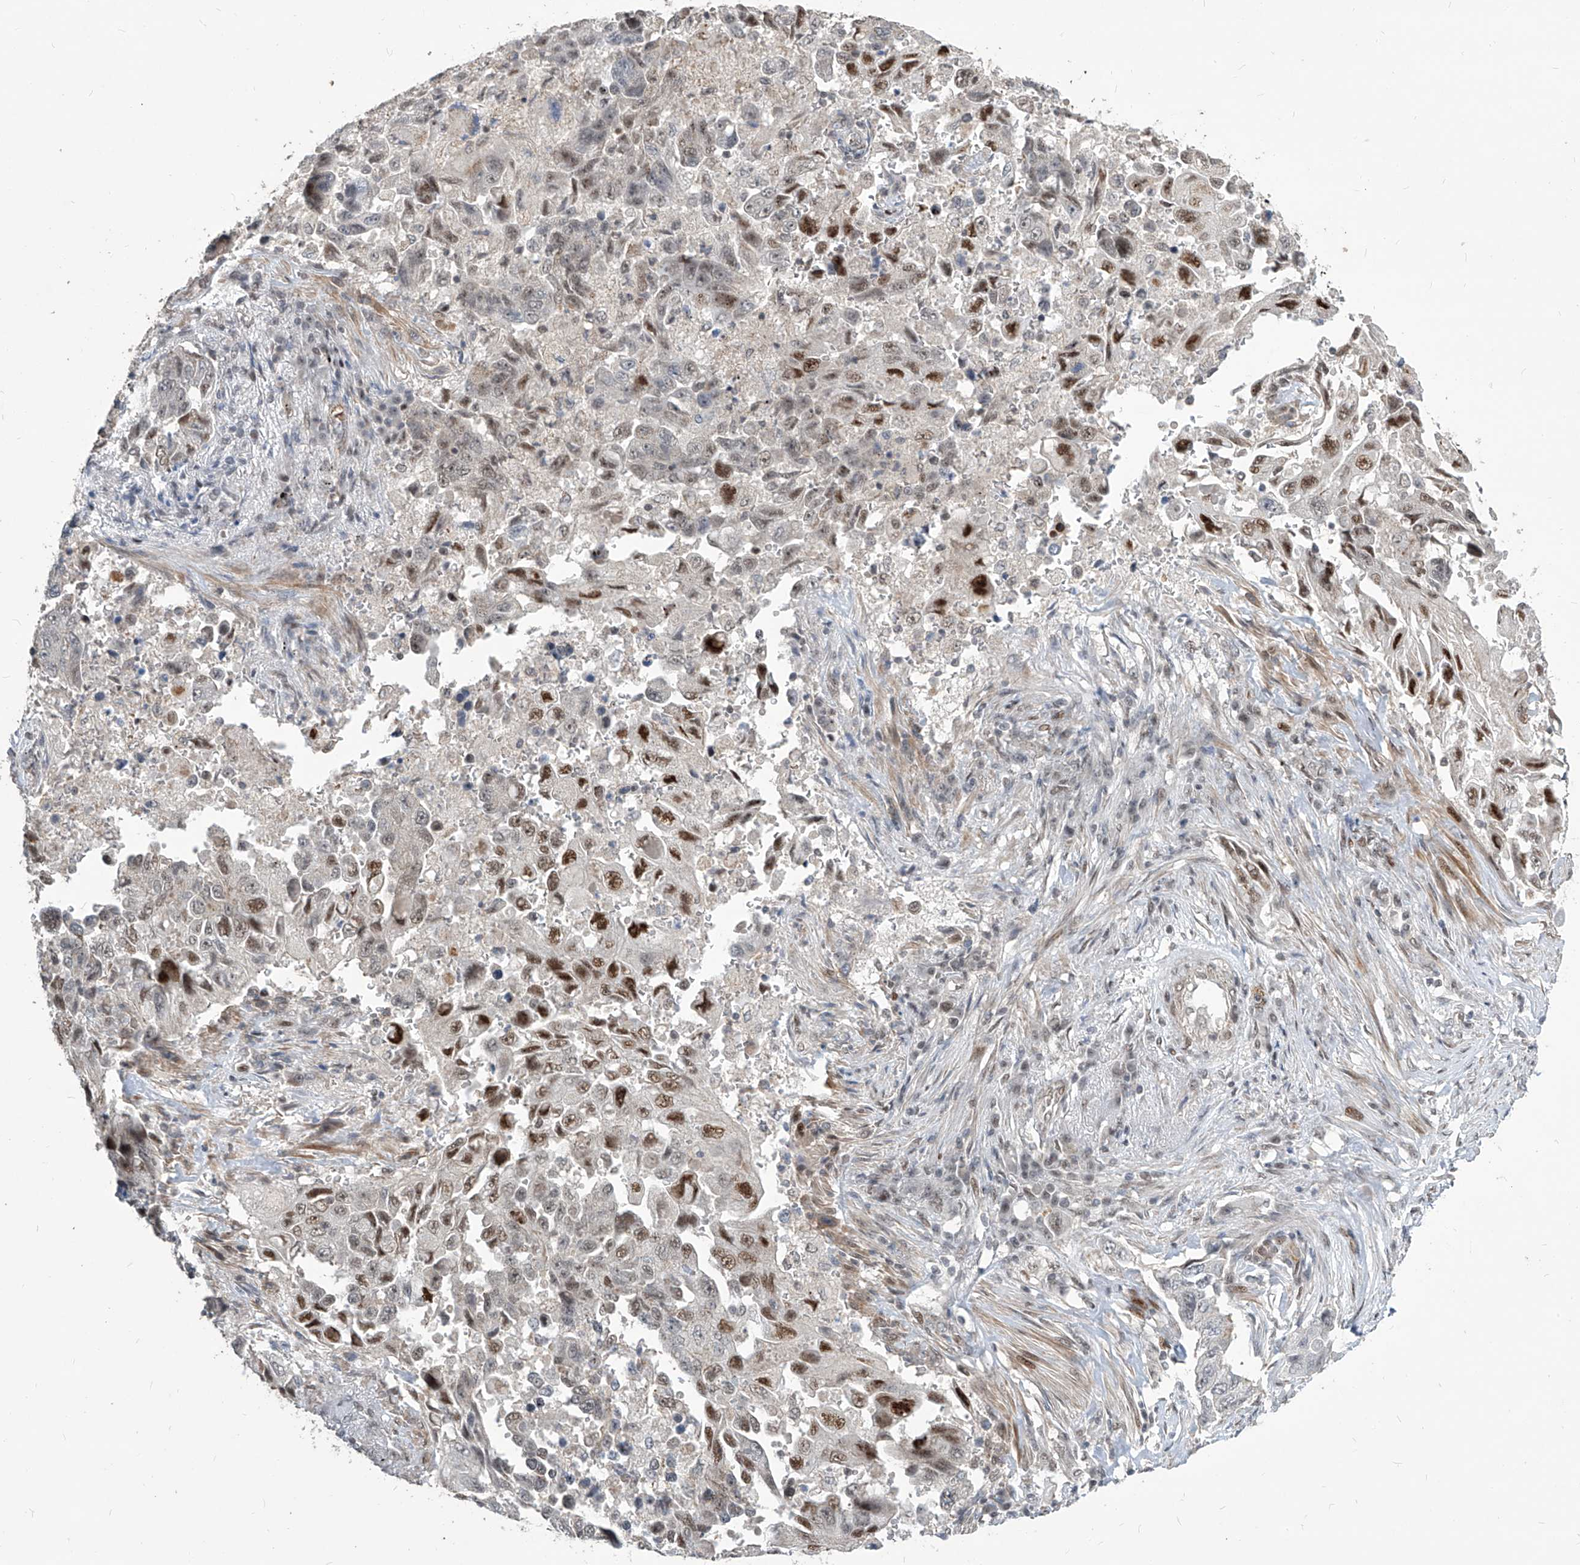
{"staining": {"intensity": "strong", "quantity": "<25%", "location": "nuclear"}, "tissue": "lung cancer", "cell_type": "Tumor cells", "image_type": "cancer", "snomed": [{"axis": "morphology", "description": "Adenocarcinoma, NOS"}, {"axis": "topography", "description": "Lung"}], "caption": "Human lung cancer stained for a protein (brown) shows strong nuclear positive staining in approximately <25% of tumor cells.", "gene": "IRF2", "patient": {"sex": "female", "age": 51}}